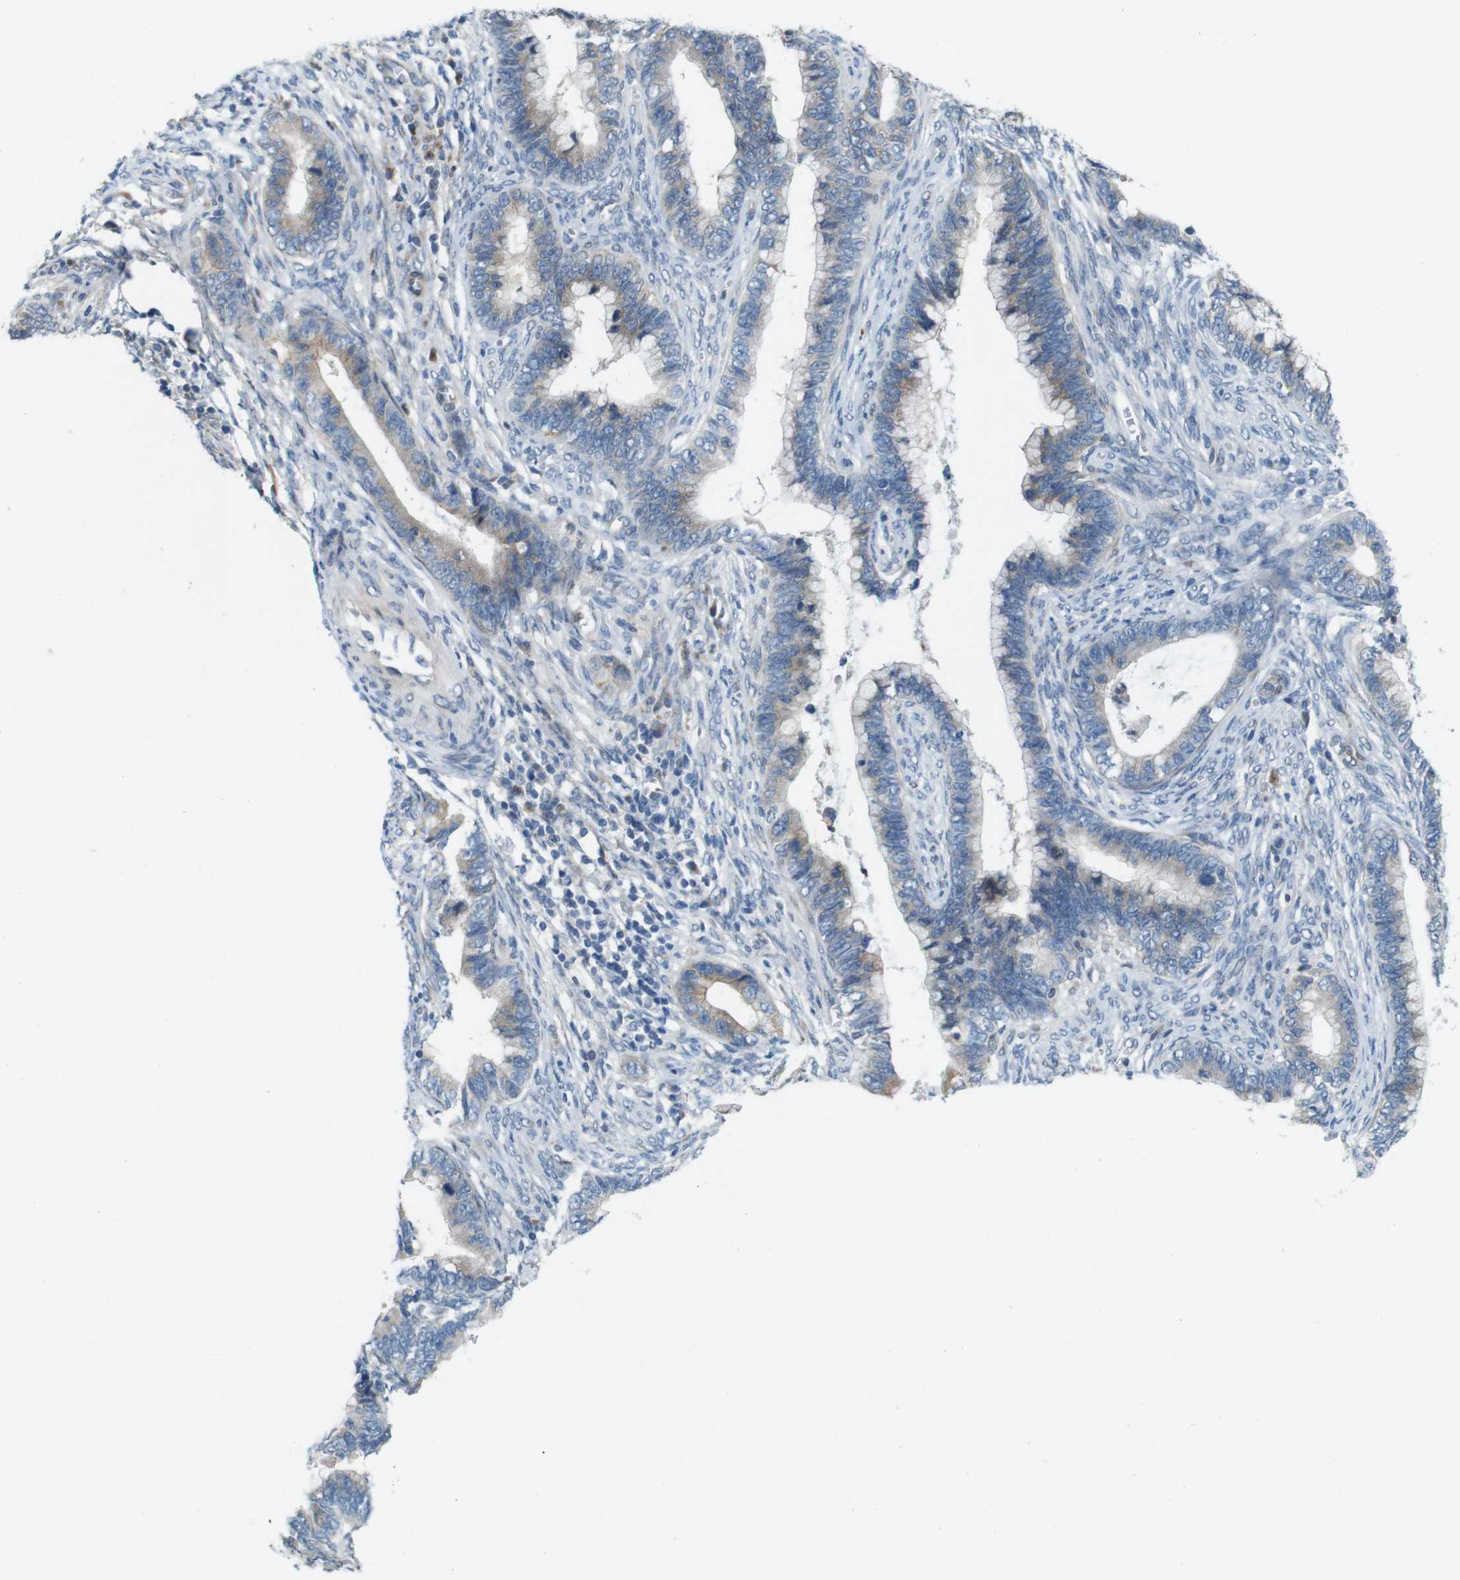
{"staining": {"intensity": "weak", "quantity": "<25%", "location": "cytoplasmic/membranous"}, "tissue": "cervical cancer", "cell_type": "Tumor cells", "image_type": "cancer", "snomed": [{"axis": "morphology", "description": "Adenocarcinoma, NOS"}, {"axis": "topography", "description": "Cervix"}], "caption": "Cervical adenocarcinoma was stained to show a protein in brown. There is no significant staining in tumor cells.", "gene": "SKI", "patient": {"sex": "female", "age": 44}}